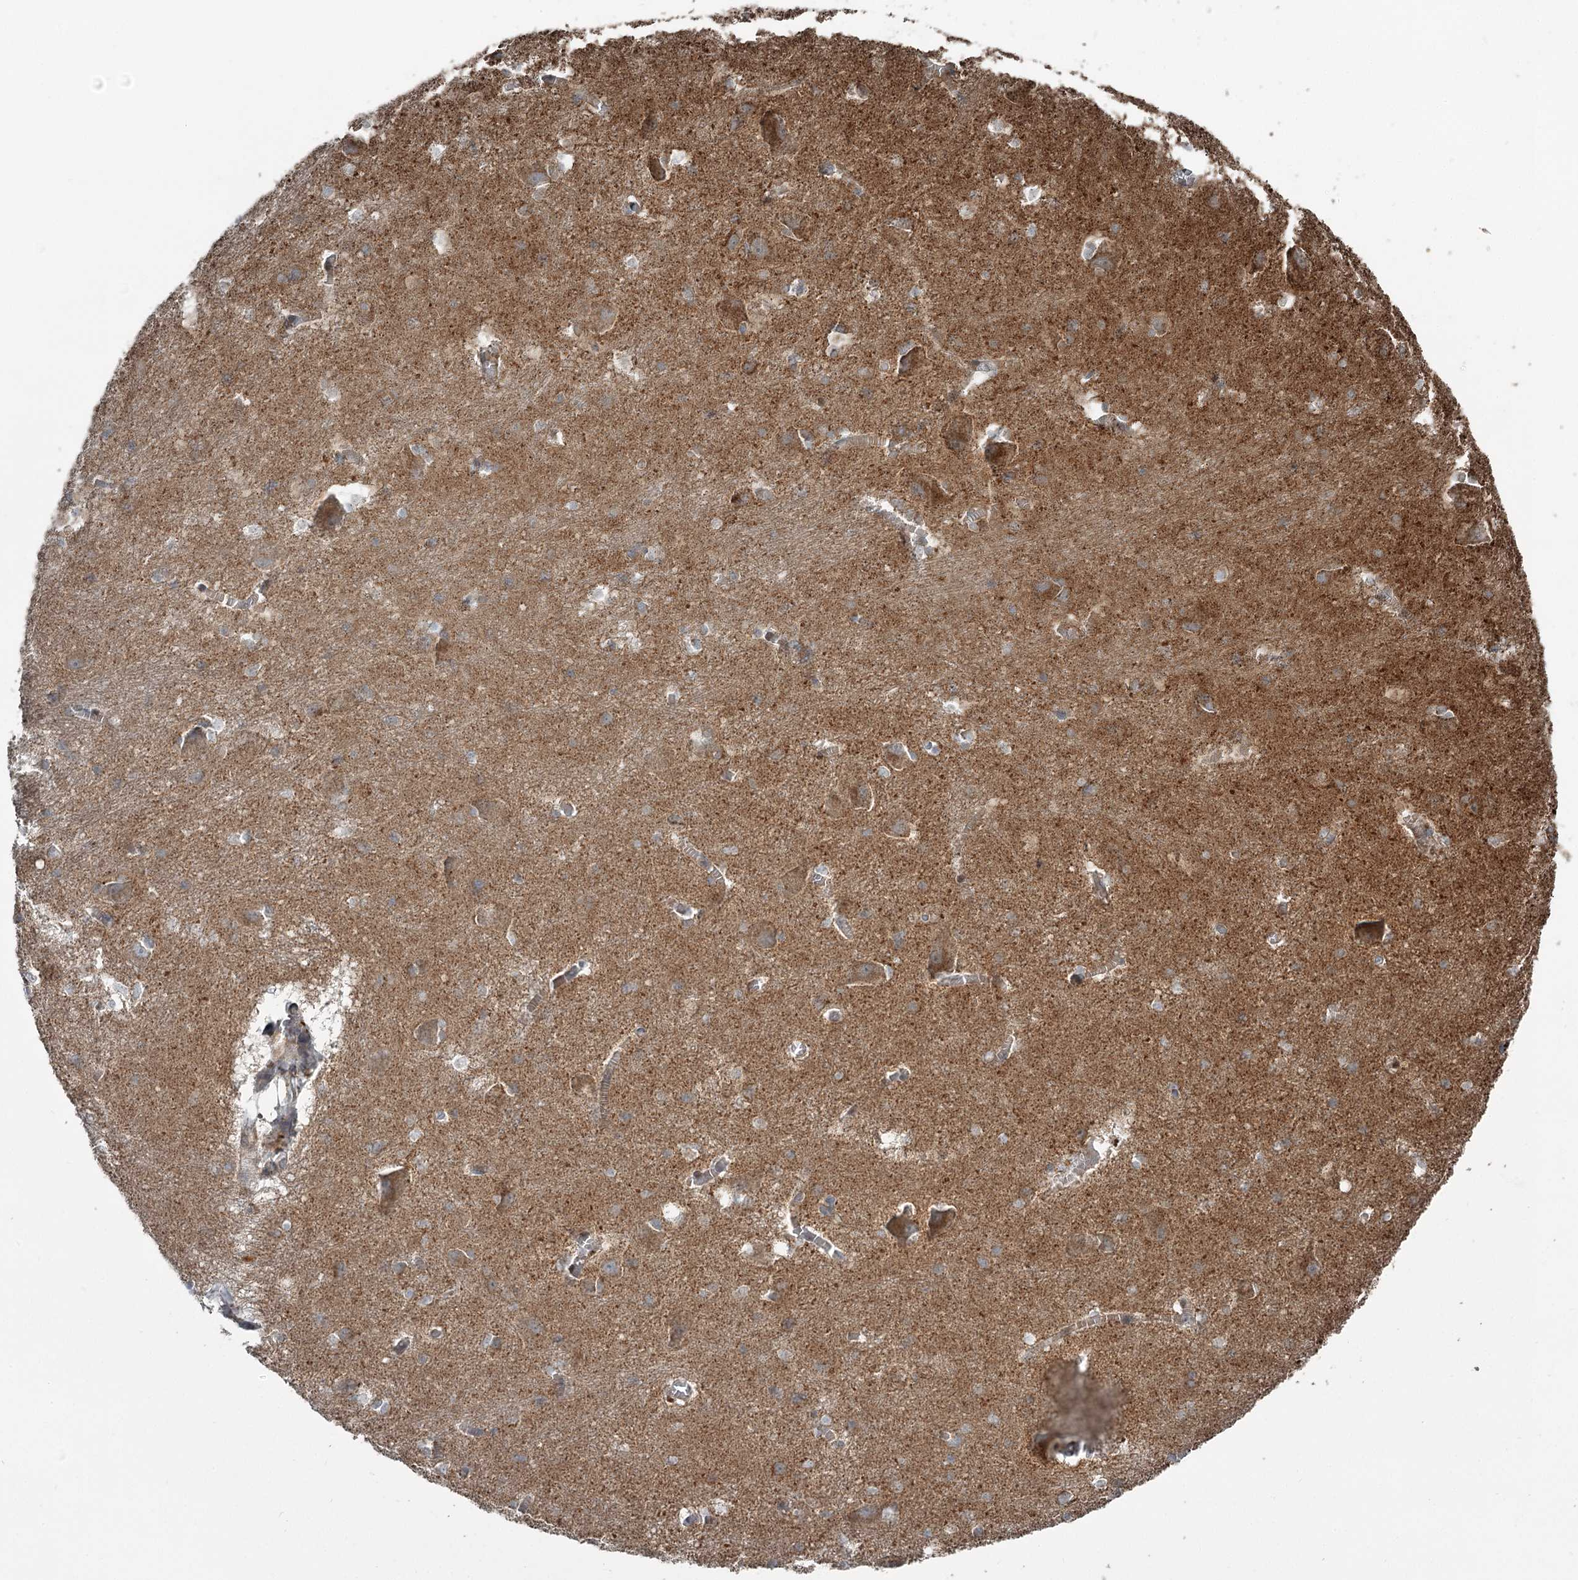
{"staining": {"intensity": "weak", "quantity": "25%-75%", "location": "cytoplasmic/membranous"}, "tissue": "caudate", "cell_type": "Glial cells", "image_type": "normal", "snomed": [{"axis": "morphology", "description": "Normal tissue, NOS"}, {"axis": "topography", "description": "Lateral ventricle wall"}], "caption": "Unremarkable caudate reveals weak cytoplasmic/membranous expression in approximately 25%-75% of glial cells, visualized by immunohistochemistry.", "gene": "RASSF8", "patient": {"sex": "male", "age": 37}}